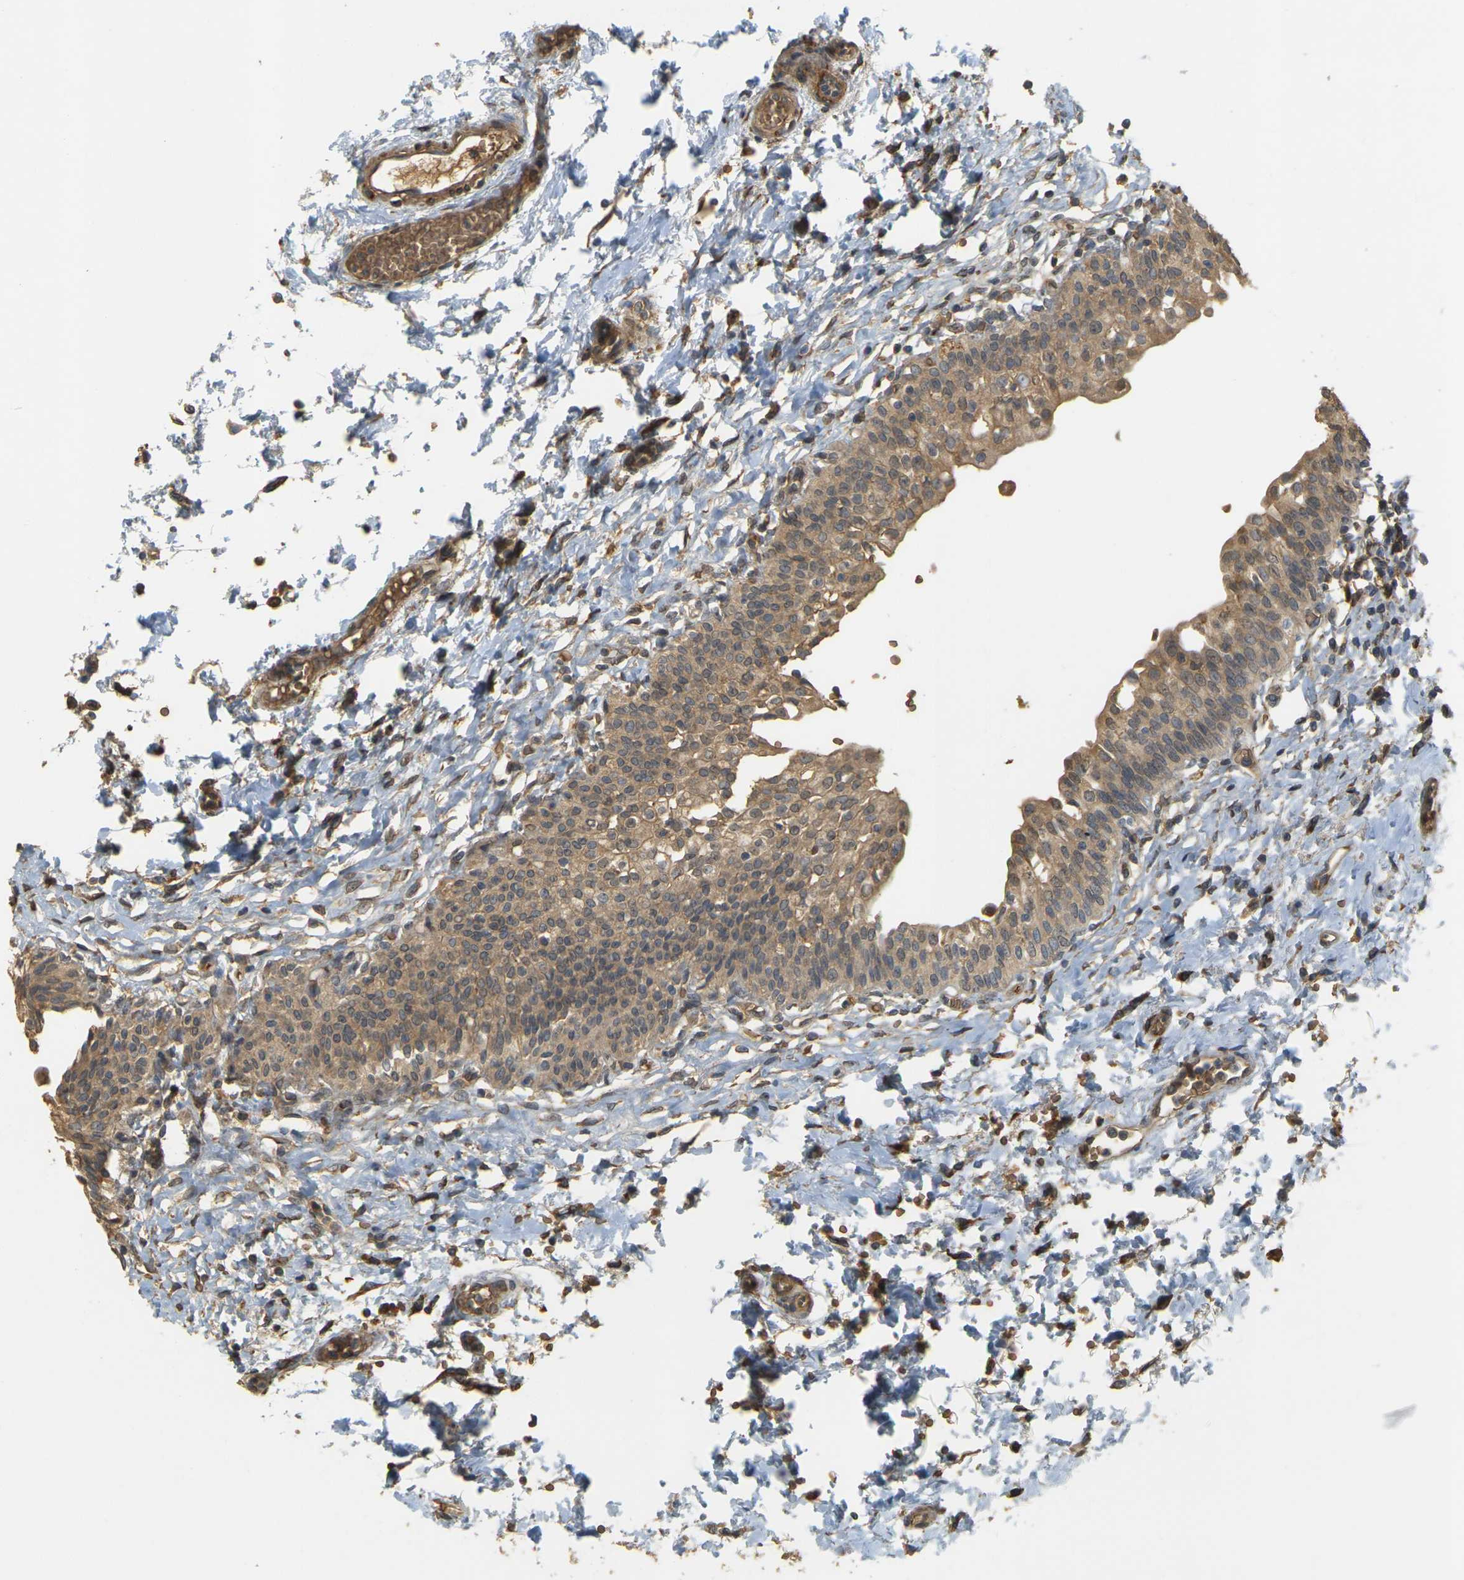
{"staining": {"intensity": "moderate", "quantity": ">75%", "location": "cytoplasmic/membranous"}, "tissue": "urinary bladder", "cell_type": "Urothelial cells", "image_type": "normal", "snomed": [{"axis": "morphology", "description": "Normal tissue, NOS"}, {"axis": "topography", "description": "Urinary bladder"}], "caption": "Immunohistochemical staining of unremarkable urinary bladder shows >75% levels of moderate cytoplasmic/membranous protein staining in about >75% of urothelial cells.", "gene": "MEGF9", "patient": {"sex": "male", "age": 55}}